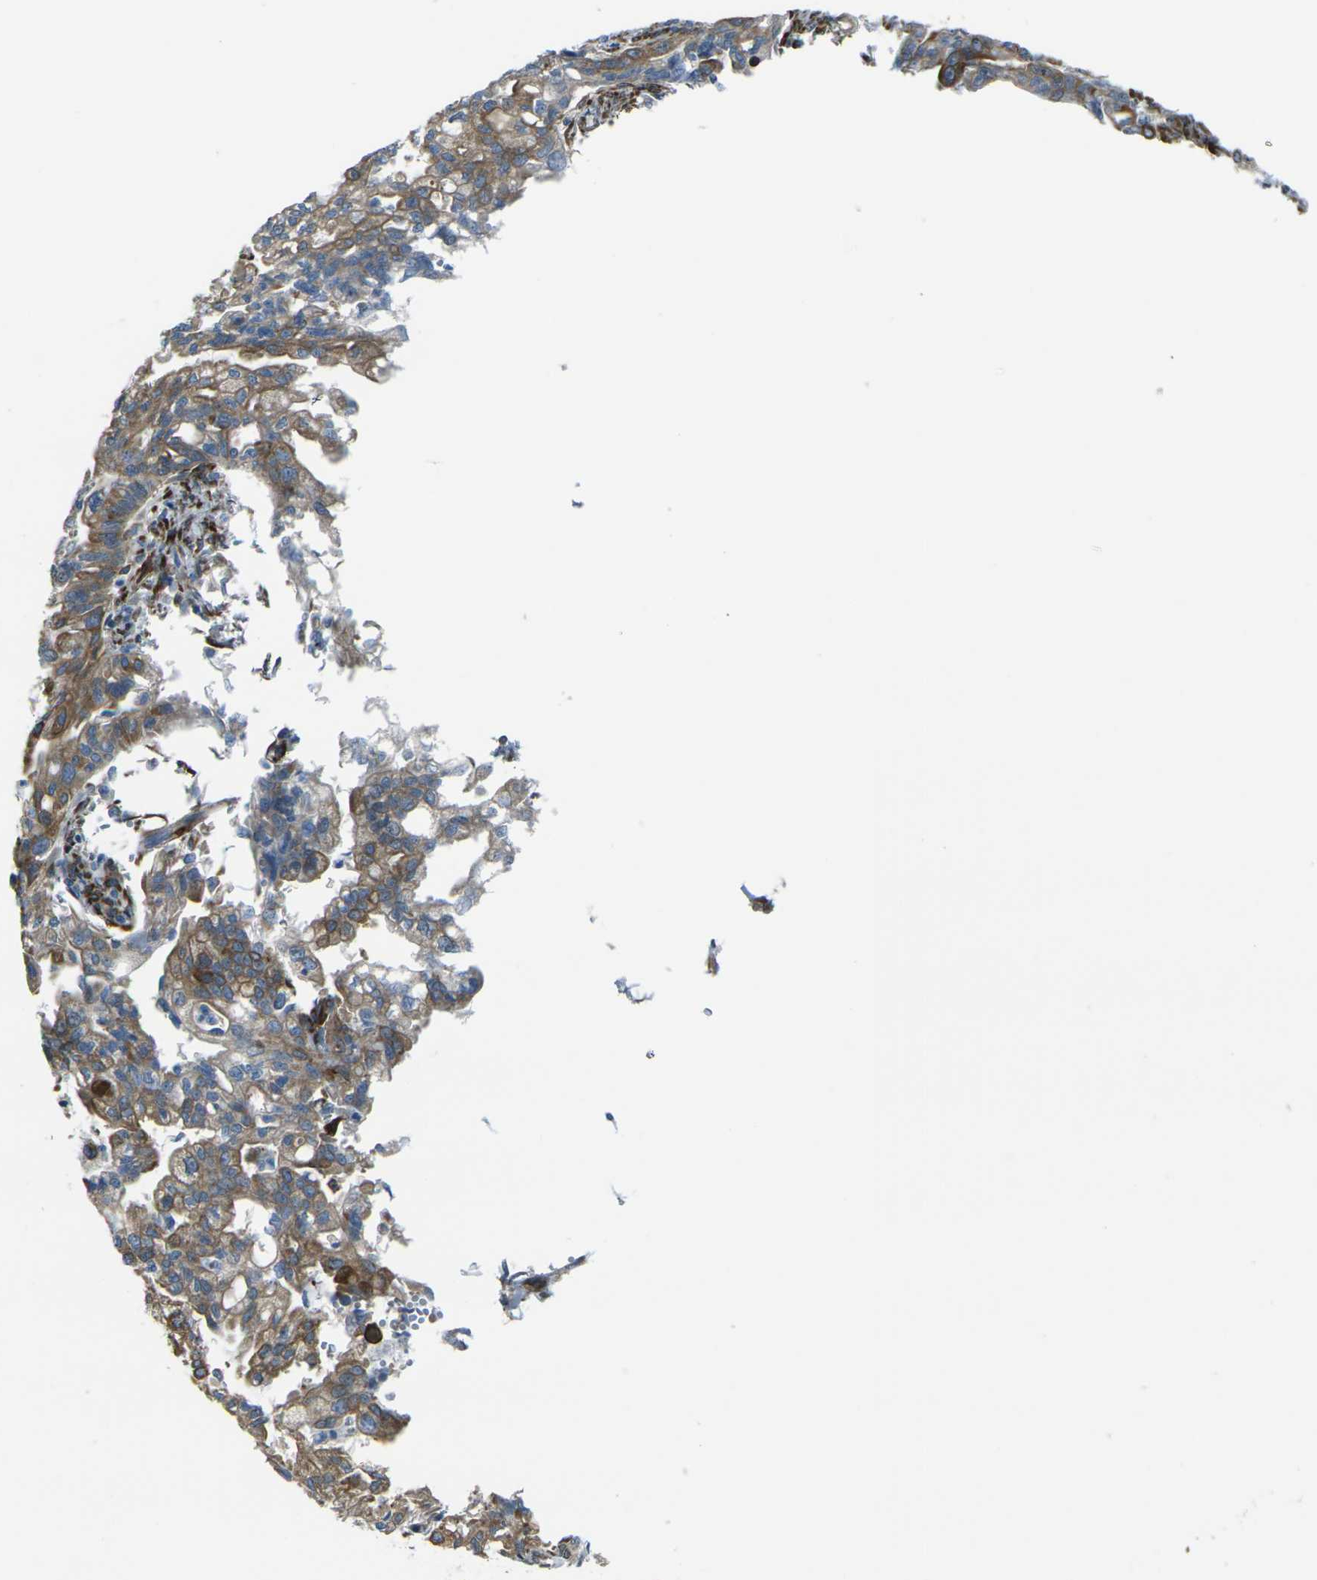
{"staining": {"intensity": "moderate", "quantity": ">75%", "location": "cytoplasmic/membranous"}, "tissue": "pancreatic cancer", "cell_type": "Tumor cells", "image_type": "cancer", "snomed": [{"axis": "morphology", "description": "Normal tissue, NOS"}, {"axis": "topography", "description": "Pancreas"}], "caption": "Pancreatic cancer stained with IHC exhibits moderate cytoplasmic/membranous positivity in about >75% of tumor cells.", "gene": "CELSR2", "patient": {"sex": "male", "age": 42}}